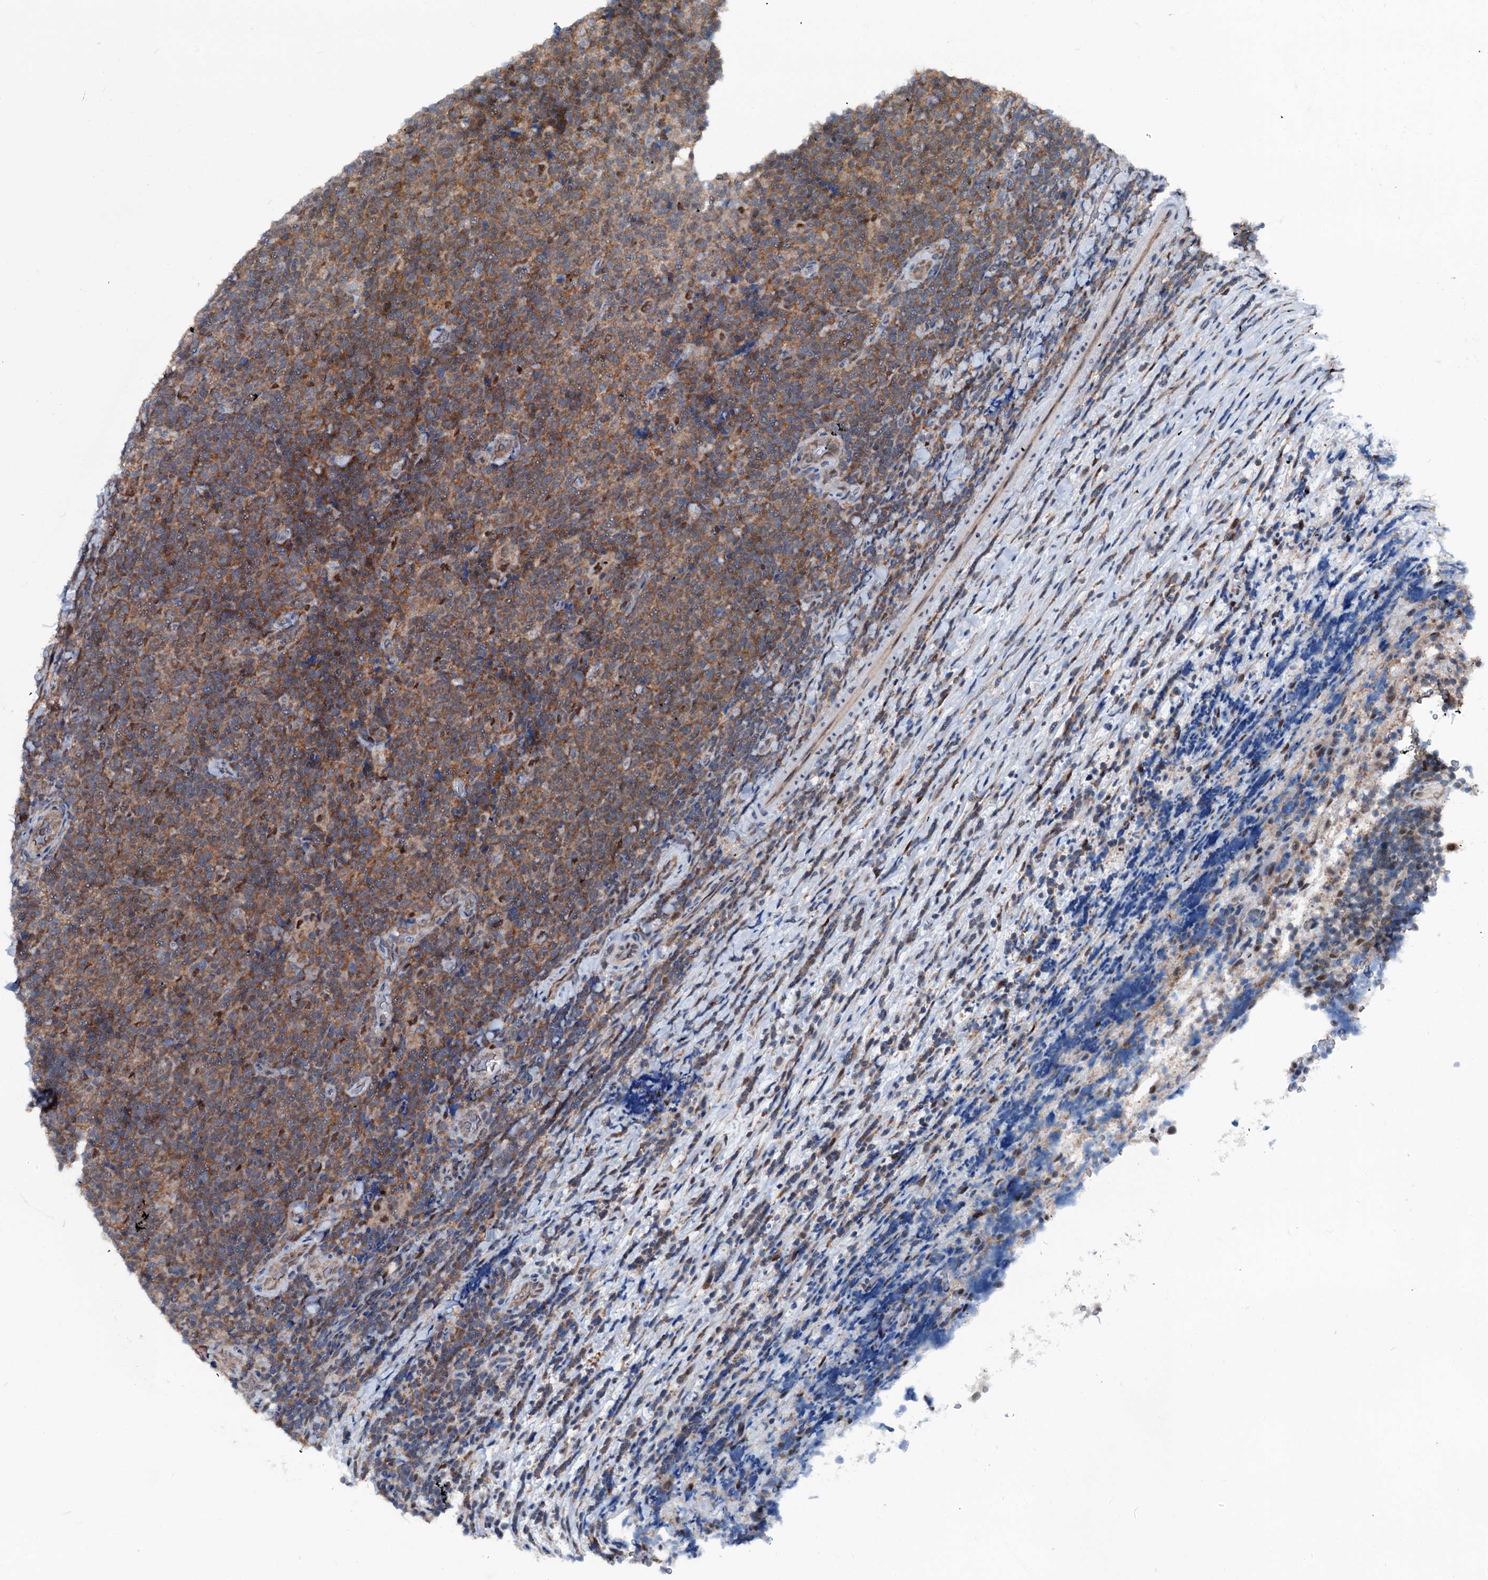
{"staining": {"intensity": "moderate", "quantity": ">75%", "location": "cytoplasmic/membranous"}, "tissue": "lymphoma", "cell_type": "Tumor cells", "image_type": "cancer", "snomed": [{"axis": "morphology", "description": "Malignant lymphoma, non-Hodgkin's type, Low grade"}, {"axis": "topography", "description": "Lymph node"}], "caption": "Protein staining exhibits moderate cytoplasmic/membranous expression in about >75% of tumor cells in lymphoma.", "gene": "PSMD13", "patient": {"sex": "male", "age": 66}}